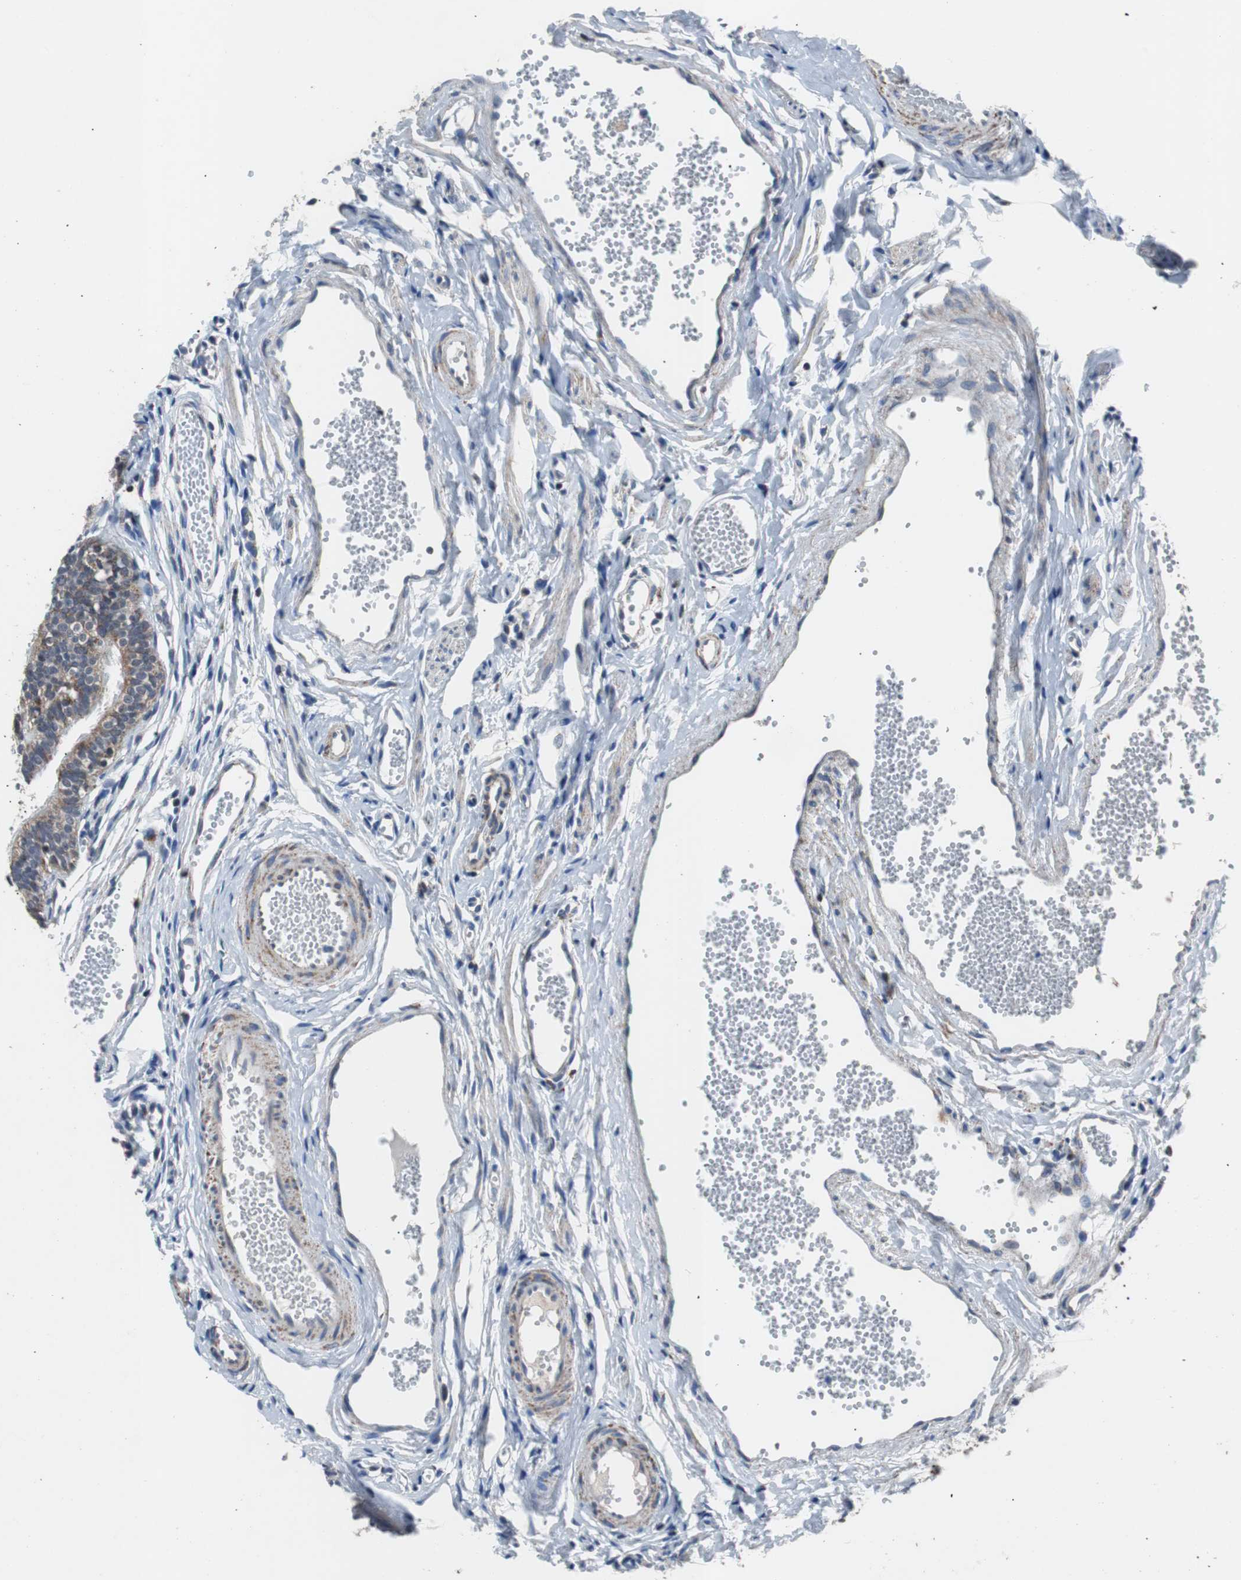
{"staining": {"intensity": "moderate", "quantity": "25%-75%", "location": "cytoplasmic/membranous"}, "tissue": "fallopian tube", "cell_type": "Glandular cells", "image_type": "normal", "snomed": [{"axis": "morphology", "description": "Normal tissue, NOS"}, {"axis": "topography", "description": "Fallopian tube"}, {"axis": "topography", "description": "Placenta"}], "caption": "This micrograph reveals normal fallopian tube stained with IHC to label a protein in brown. The cytoplasmic/membranous of glandular cells show moderate positivity for the protein. Nuclei are counter-stained blue.", "gene": "PITRM1", "patient": {"sex": "female", "age": 34}}